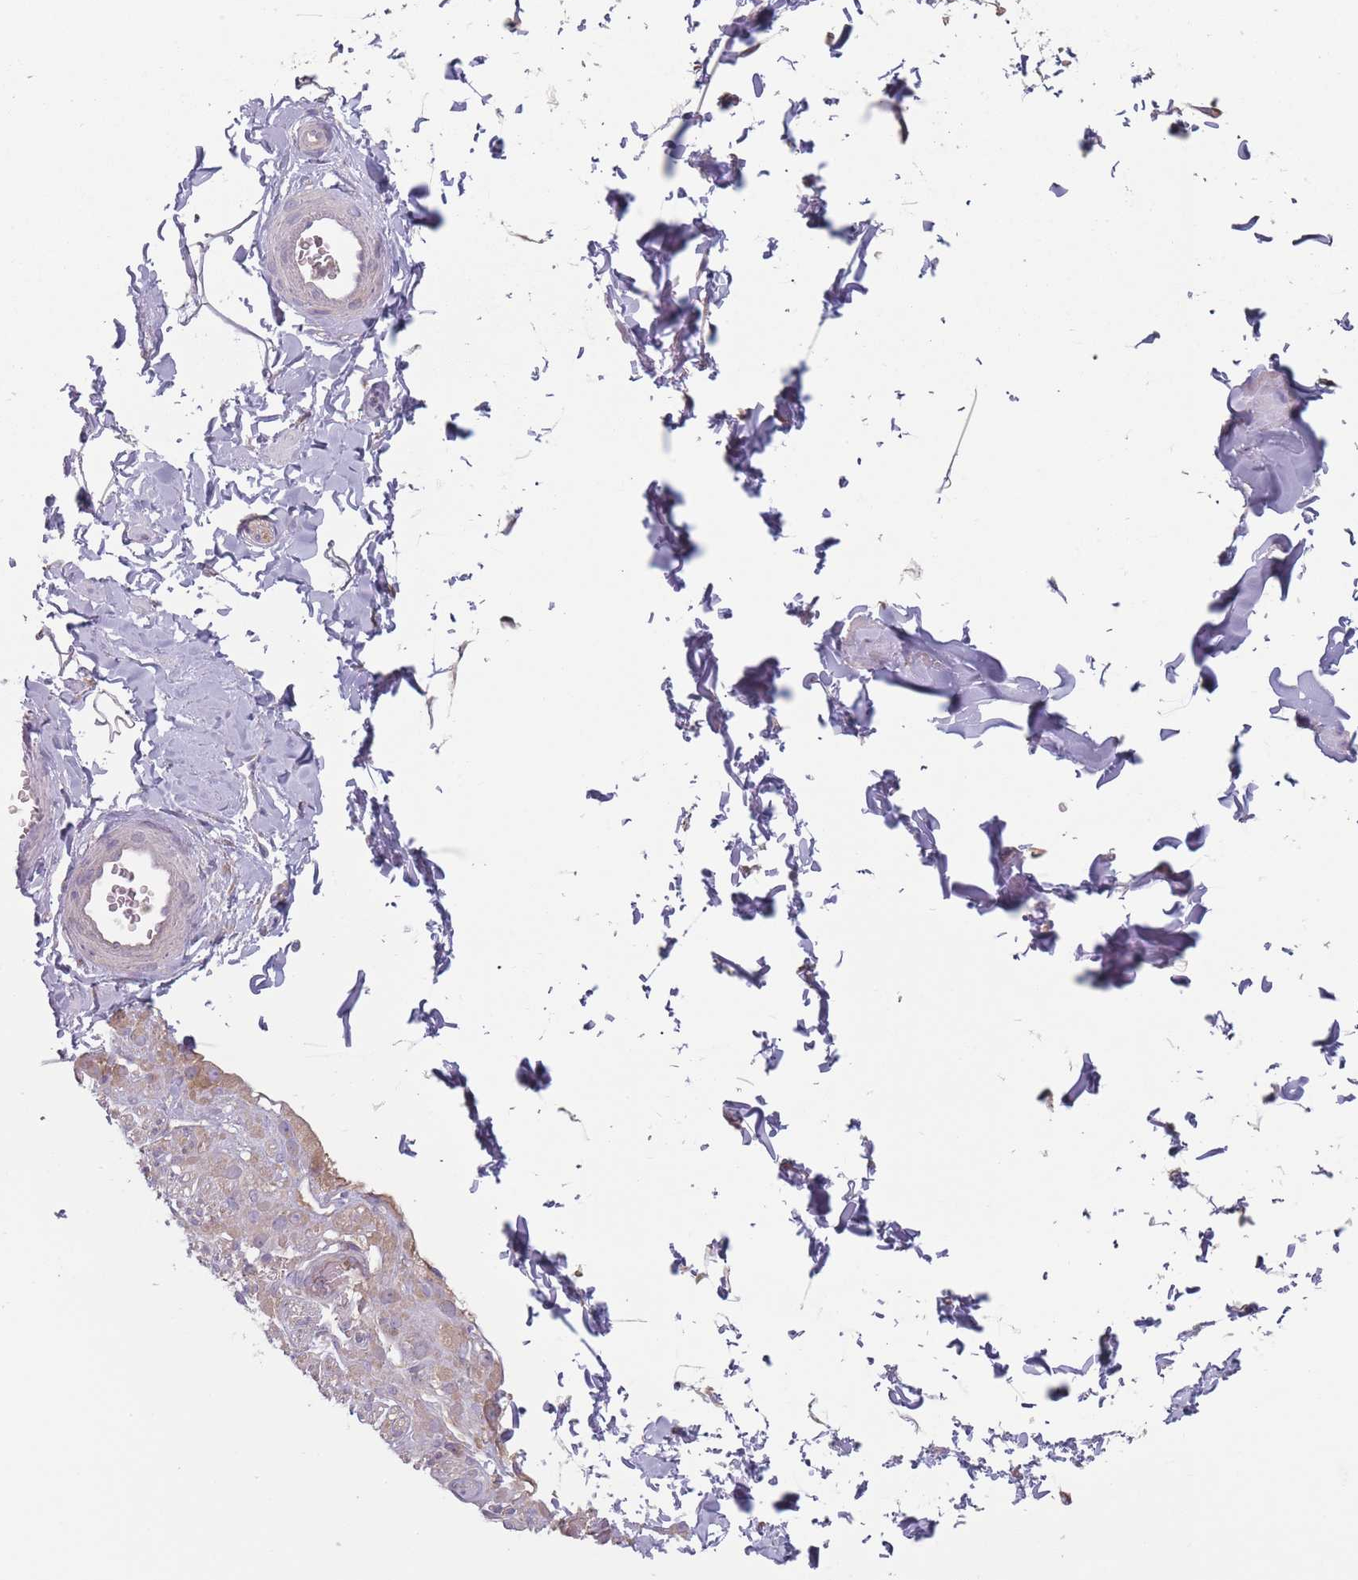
{"staining": {"intensity": "negative", "quantity": "none", "location": "none"}, "tissue": "adipose tissue", "cell_type": "Adipocytes", "image_type": "normal", "snomed": [{"axis": "morphology", "description": "Normal tissue, NOS"}, {"axis": "topography", "description": "Soft tissue"}, {"axis": "topography", "description": "Vascular tissue"}, {"axis": "topography", "description": "Peripheral nerve tissue"}], "caption": "DAB immunohistochemical staining of benign human adipose tissue displays no significant positivity in adipocytes. (DAB immunohistochemistry visualized using brightfield microscopy, high magnification).", "gene": "HSBP1L1", "patient": {"sex": "male", "age": 32}}